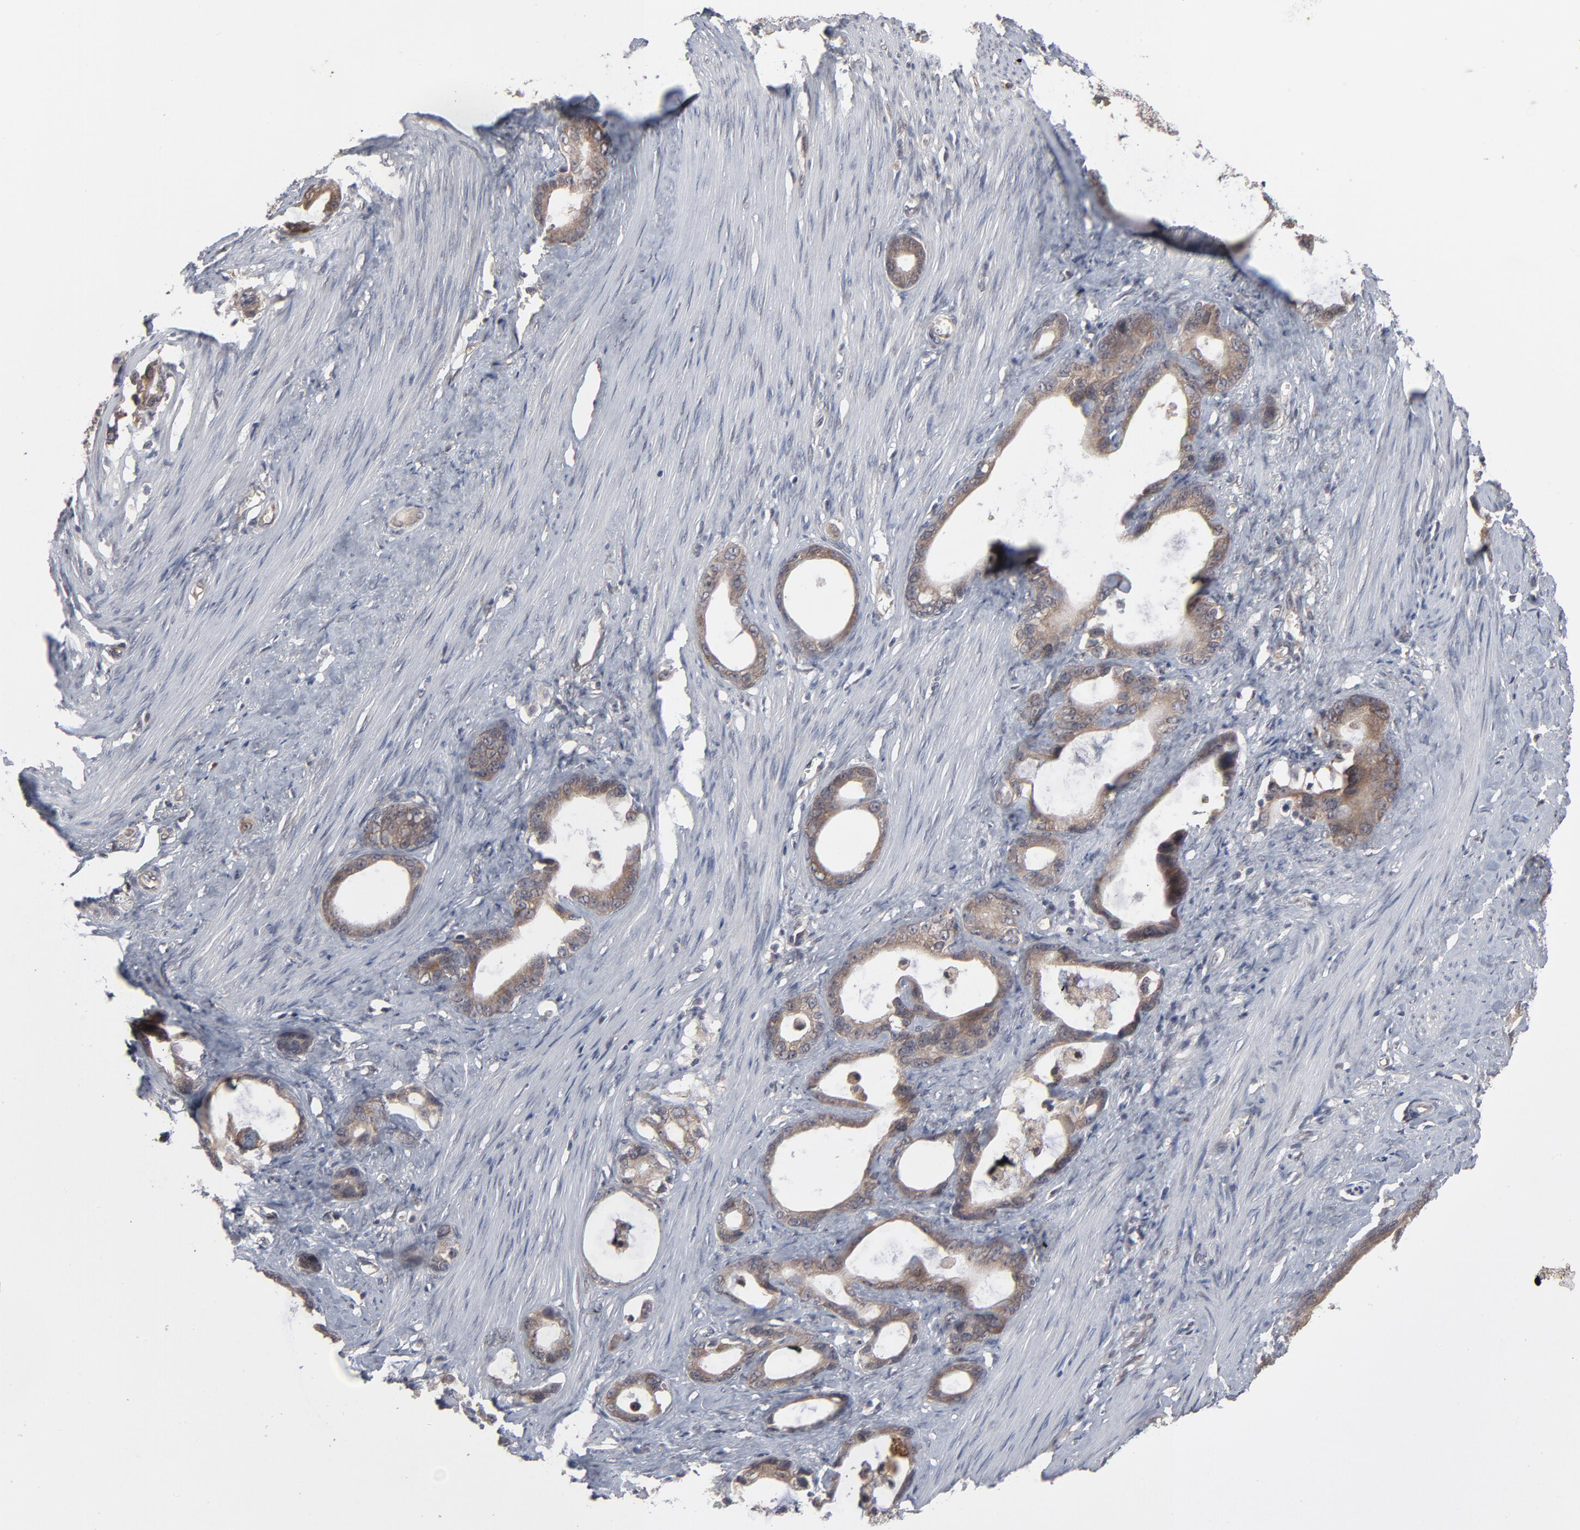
{"staining": {"intensity": "weak", "quantity": ">75%", "location": "cytoplasmic/membranous"}, "tissue": "stomach cancer", "cell_type": "Tumor cells", "image_type": "cancer", "snomed": [{"axis": "morphology", "description": "Adenocarcinoma, NOS"}, {"axis": "topography", "description": "Stomach"}], "caption": "The micrograph demonstrates staining of stomach adenocarcinoma, revealing weak cytoplasmic/membranous protein staining (brown color) within tumor cells.", "gene": "SCFD1", "patient": {"sex": "female", "age": 75}}